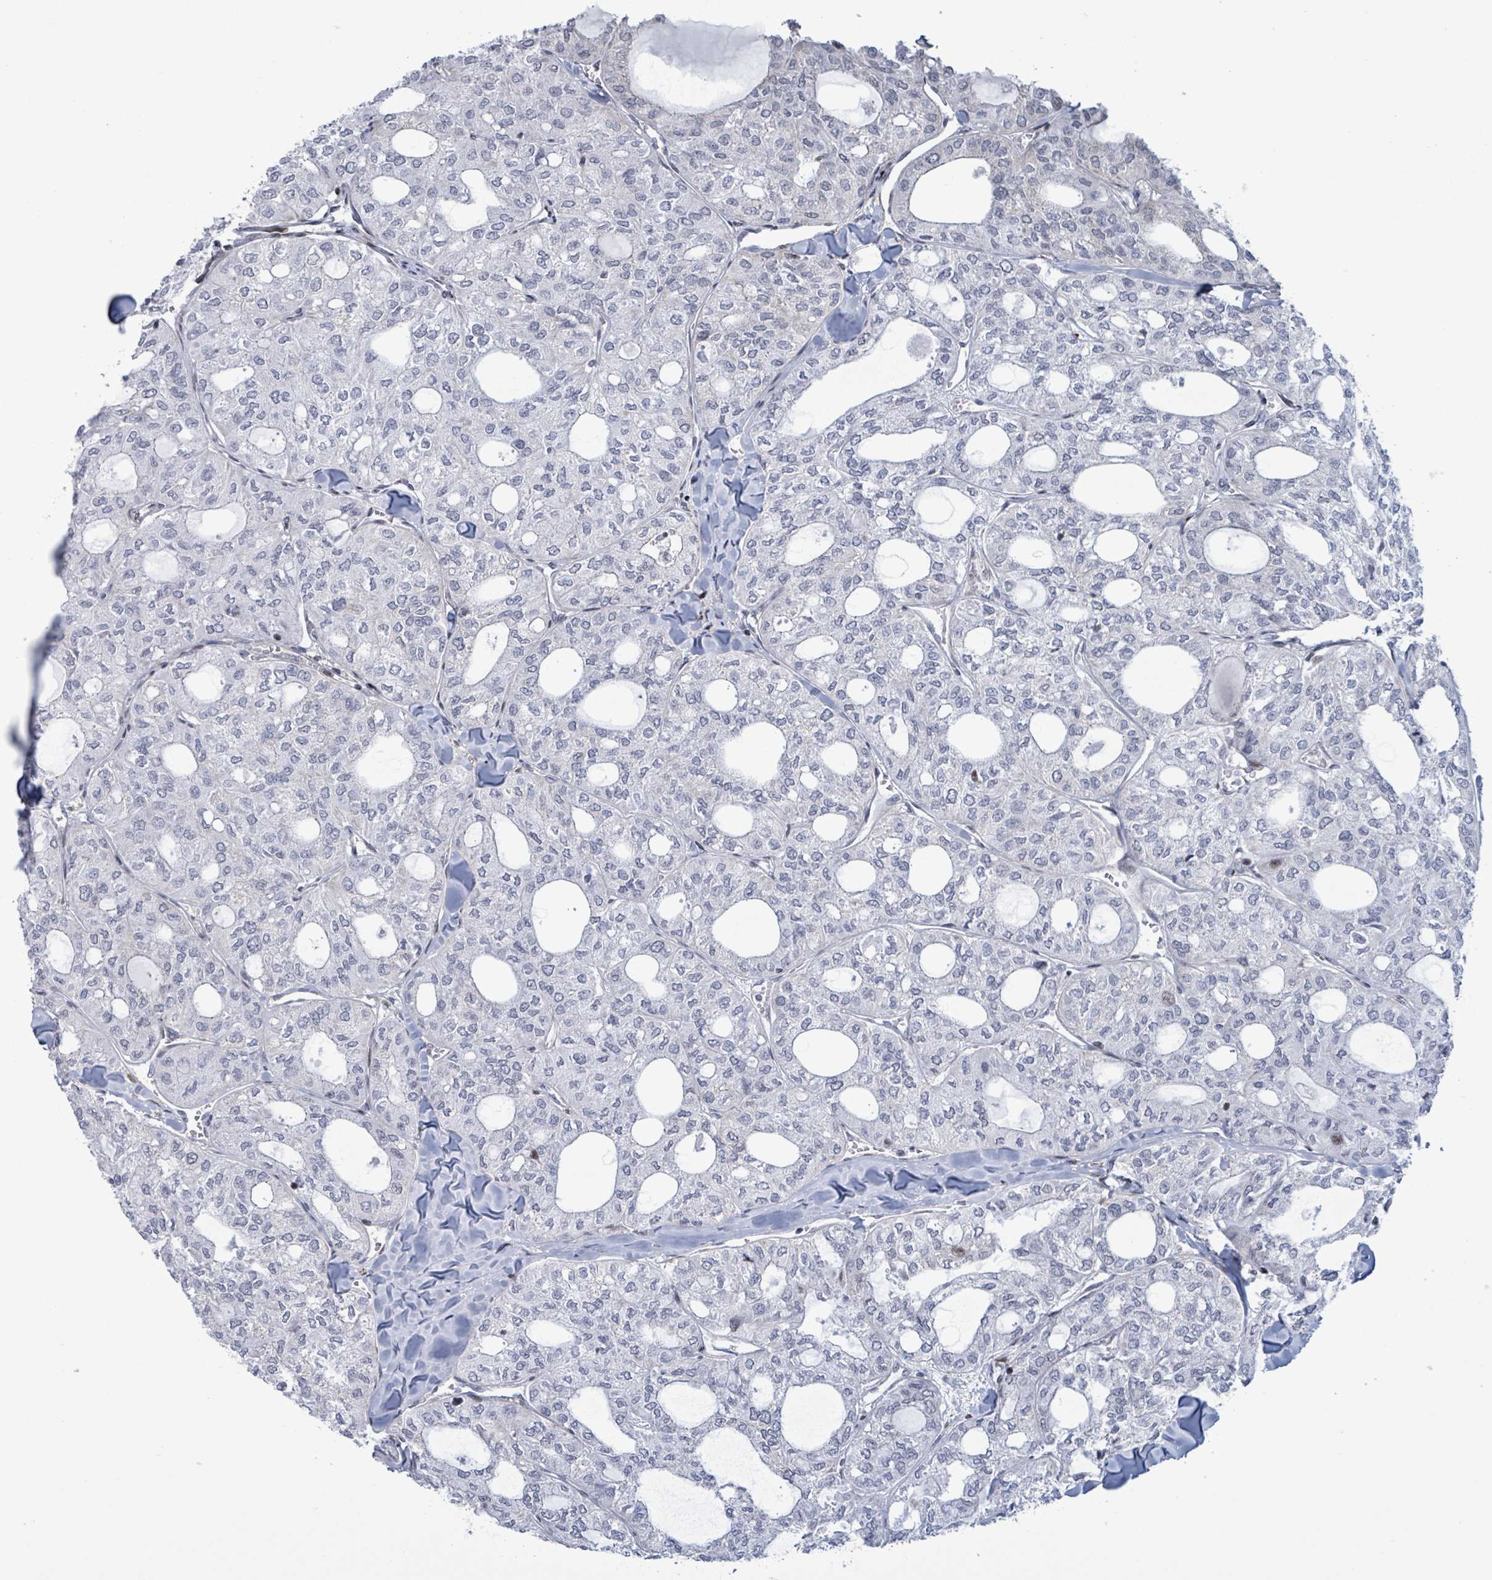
{"staining": {"intensity": "negative", "quantity": "none", "location": "none"}, "tissue": "thyroid cancer", "cell_type": "Tumor cells", "image_type": "cancer", "snomed": [{"axis": "morphology", "description": "Follicular adenoma carcinoma, NOS"}, {"axis": "topography", "description": "Thyroid gland"}], "caption": "This is a micrograph of immunohistochemistry staining of thyroid cancer (follicular adenoma carcinoma), which shows no positivity in tumor cells. Nuclei are stained in blue.", "gene": "FNDC4", "patient": {"sex": "male", "age": 75}}